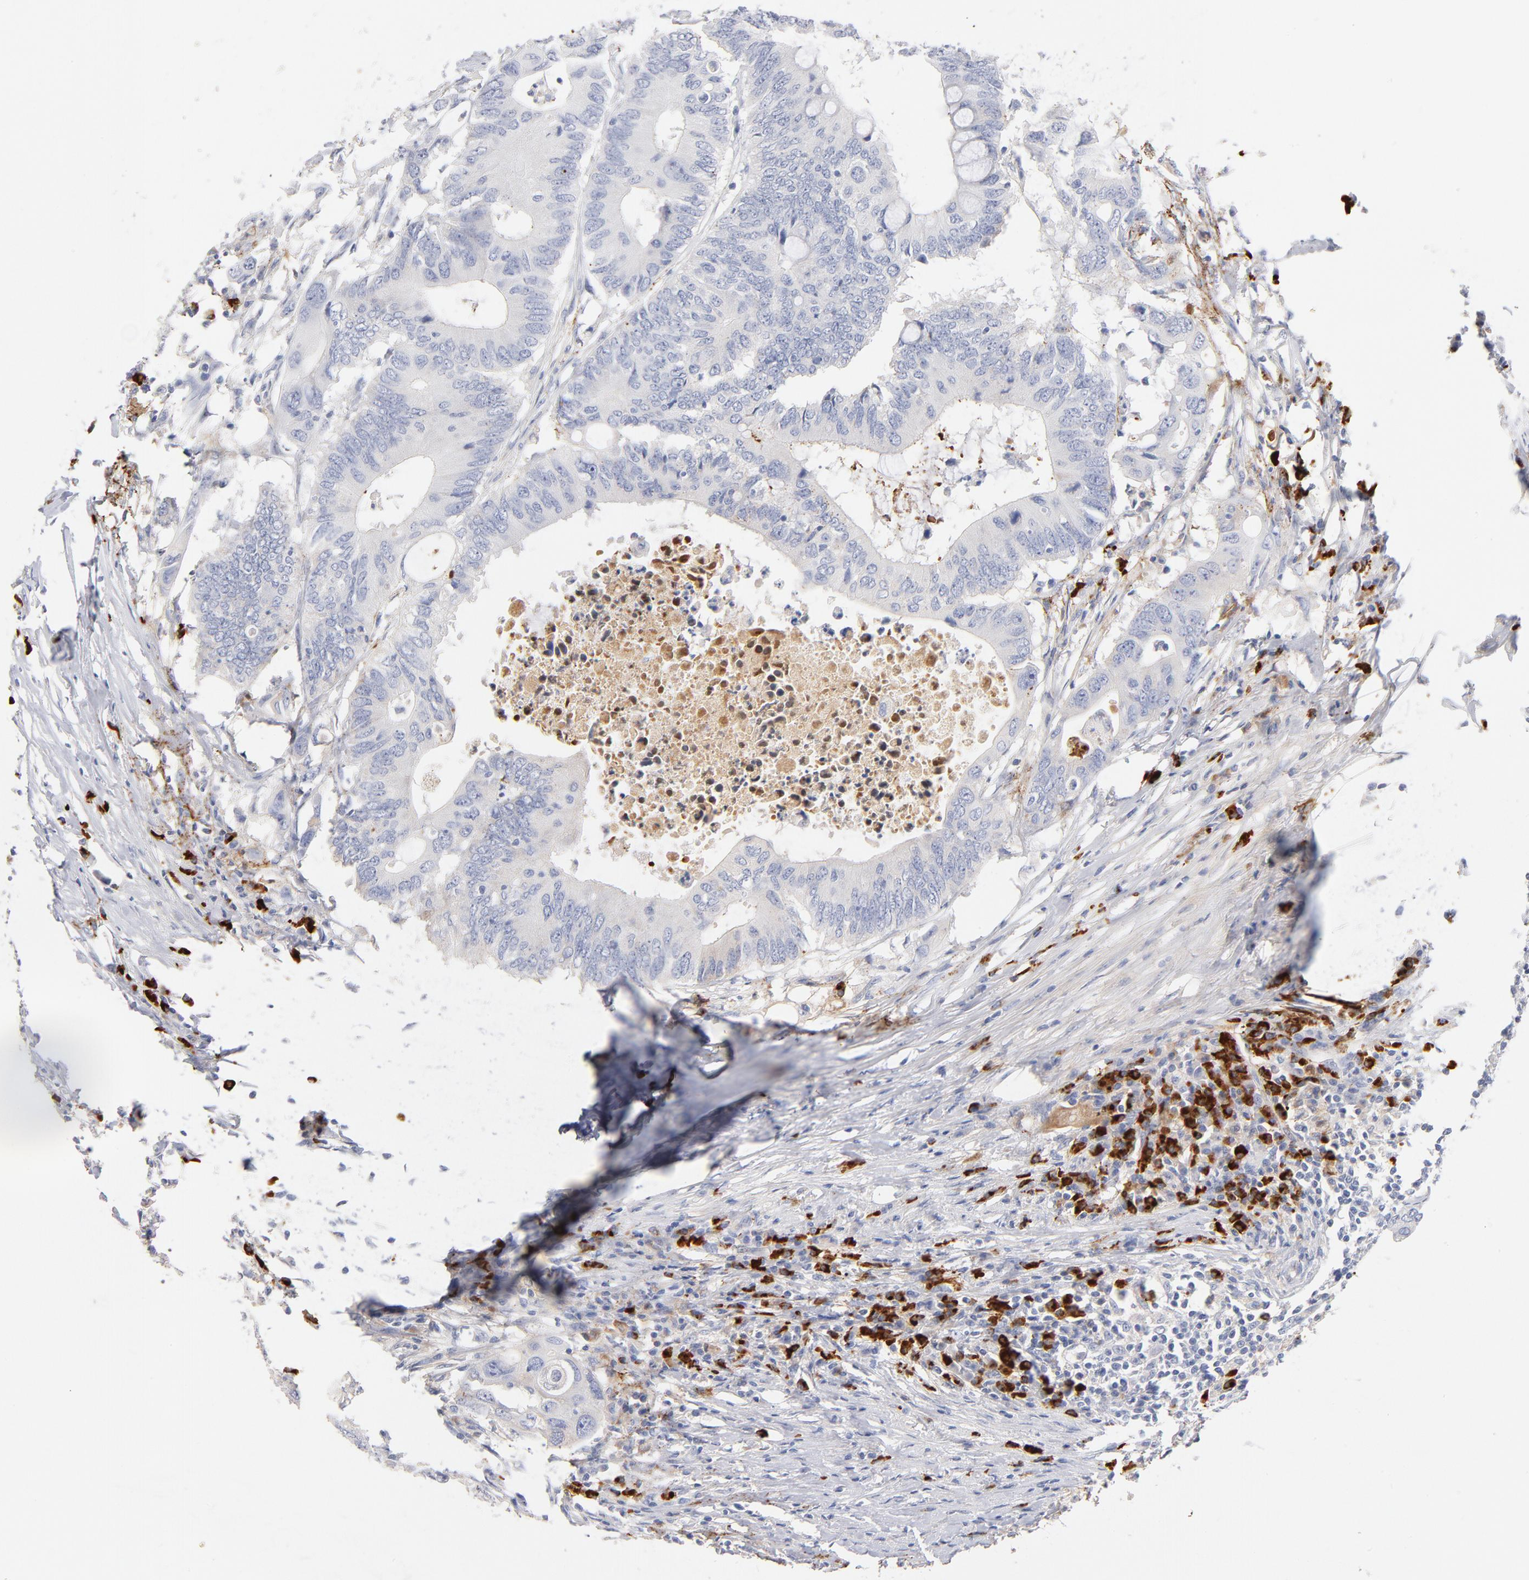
{"staining": {"intensity": "negative", "quantity": "none", "location": "none"}, "tissue": "colorectal cancer", "cell_type": "Tumor cells", "image_type": "cancer", "snomed": [{"axis": "morphology", "description": "Adenocarcinoma, NOS"}, {"axis": "topography", "description": "Colon"}], "caption": "Immunohistochemistry micrograph of human colorectal adenocarcinoma stained for a protein (brown), which displays no positivity in tumor cells.", "gene": "PLAT", "patient": {"sex": "male", "age": 71}}